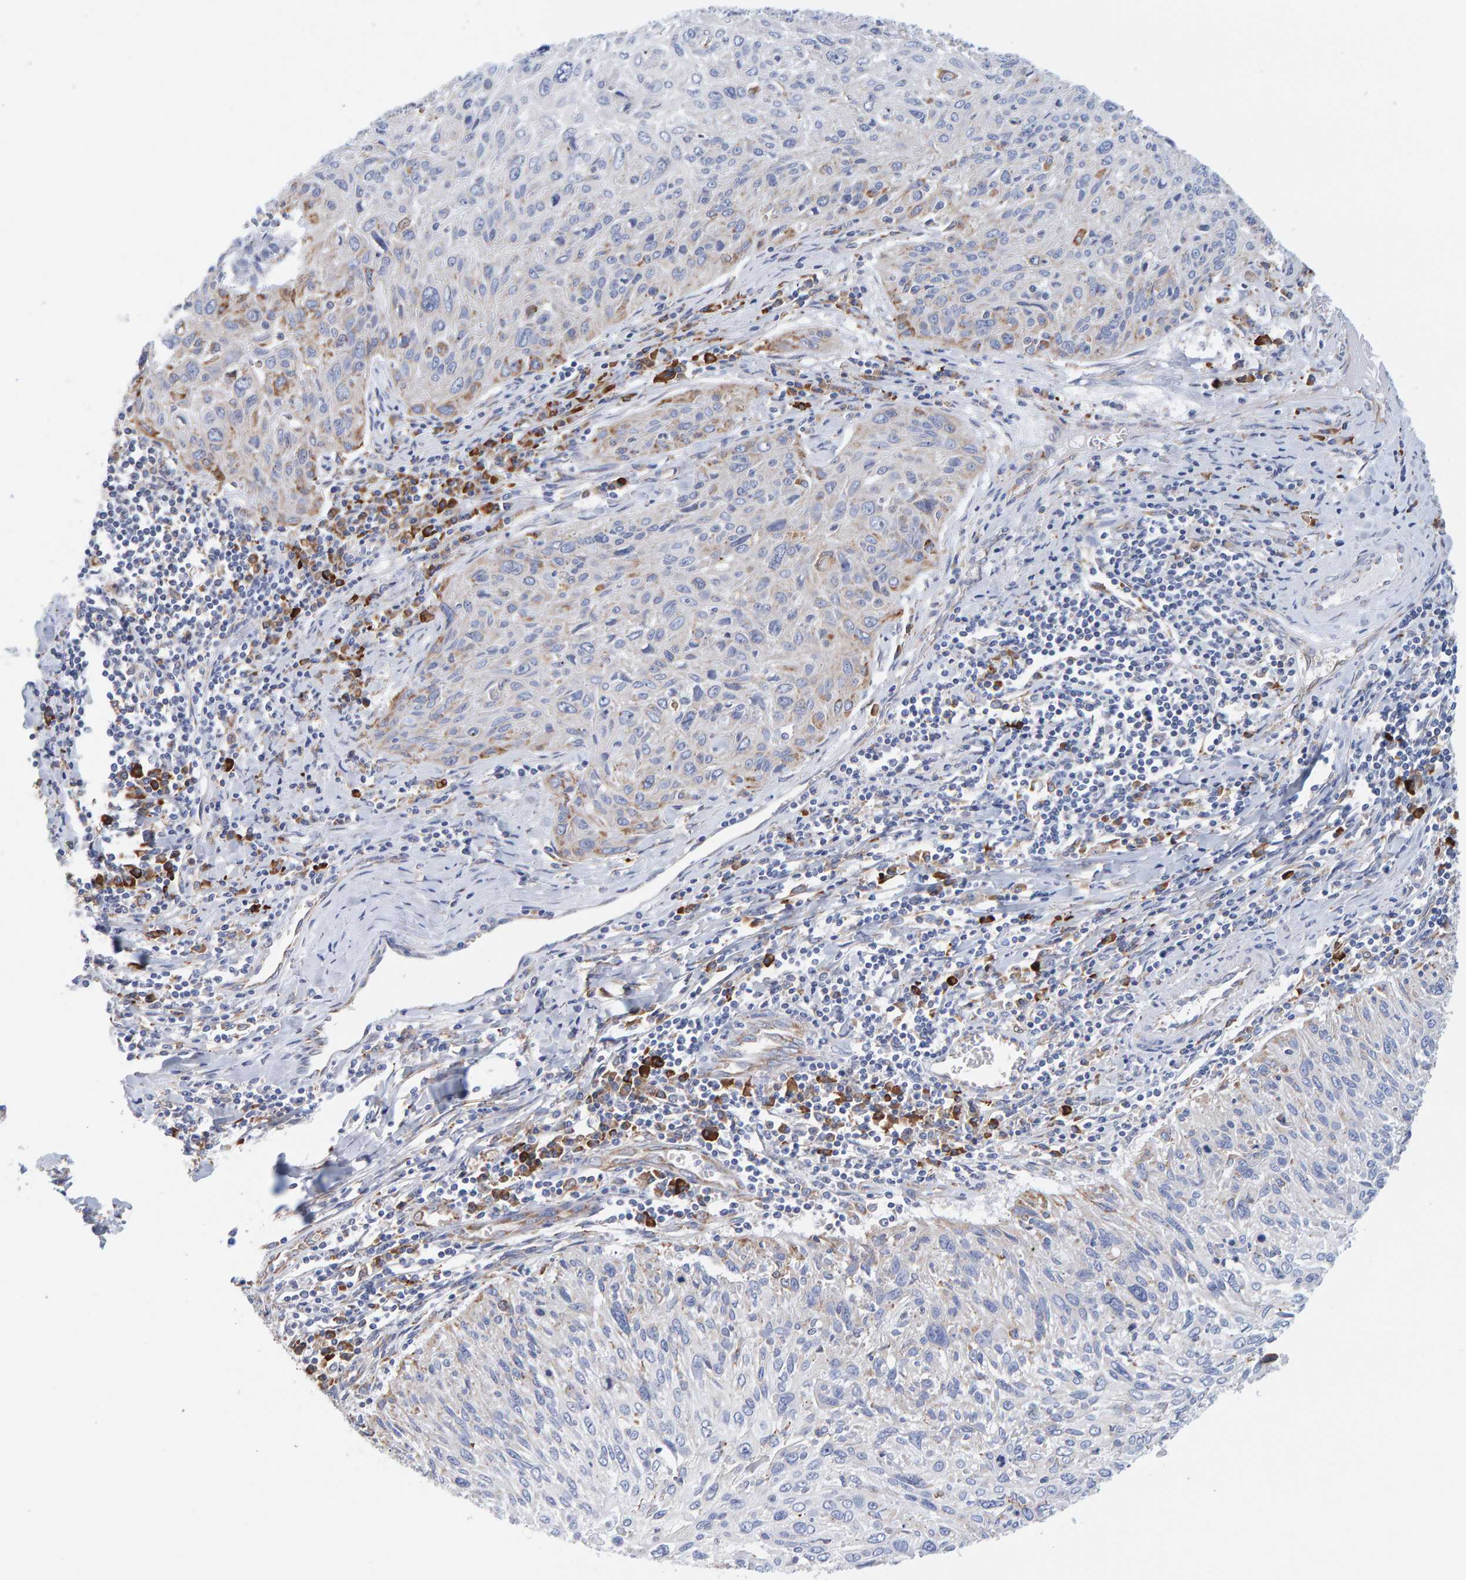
{"staining": {"intensity": "weak", "quantity": "<25%", "location": "cytoplasmic/membranous"}, "tissue": "cervical cancer", "cell_type": "Tumor cells", "image_type": "cancer", "snomed": [{"axis": "morphology", "description": "Squamous cell carcinoma, NOS"}, {"axis": "topography", "description": "Cervix"}], "caption": "High magnification brightfield microscopy of cervical cancer (squamous cell carcinoma) stained with DAB (3,3'-diaminobenzidine) (brown) and counterstained with hematoxylin (blue): tumor cells show no significant expression.", "gene": "SGPL1", "patient": {"sex": "female", "age": 51}}